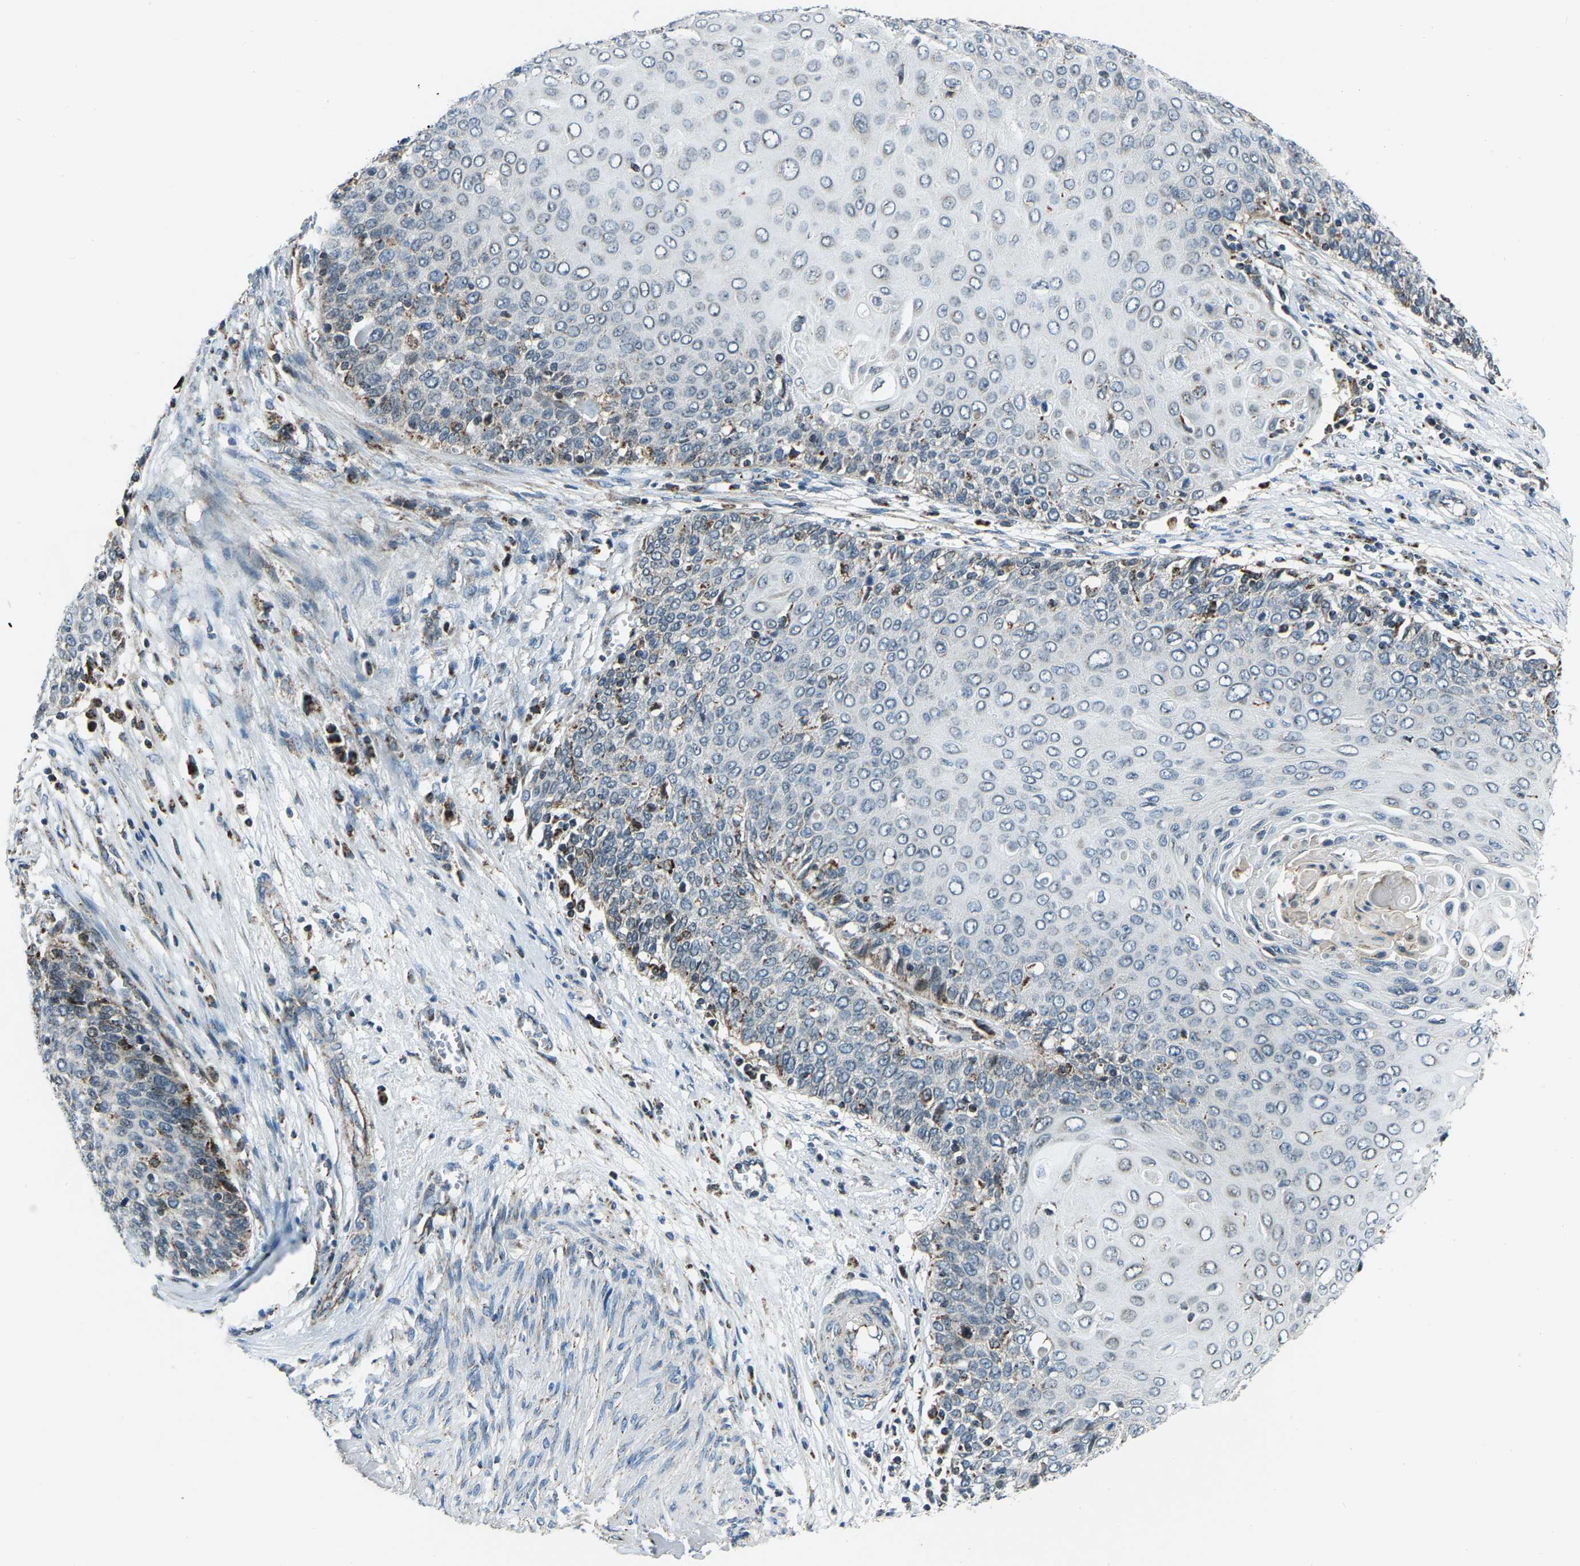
{"staining": {"intensity": "negative", "quantity": "none", "location": "none"}, "tissue": "cervical cancer", "cell_type": "Tumor cells", "image_type": "cancer", "snomed": [{"axis": "morphology", "description": "Squamous cell carcinoma, NOS"}, {"axis": "topography", "description": "Cervix"}], "caption": "IHC of cervical cancer (squamous cell carcinoma) shows no staining in tumor cells. The staining was performed using DAB (3,3'-diaminobenzidine) to visualize the protein expression in brown, while the nuclei were stained in blue with hematoxylin (Magnification: 20x).", "gene": "RBM33", "patient": {"sex": "female", "age": 39}}